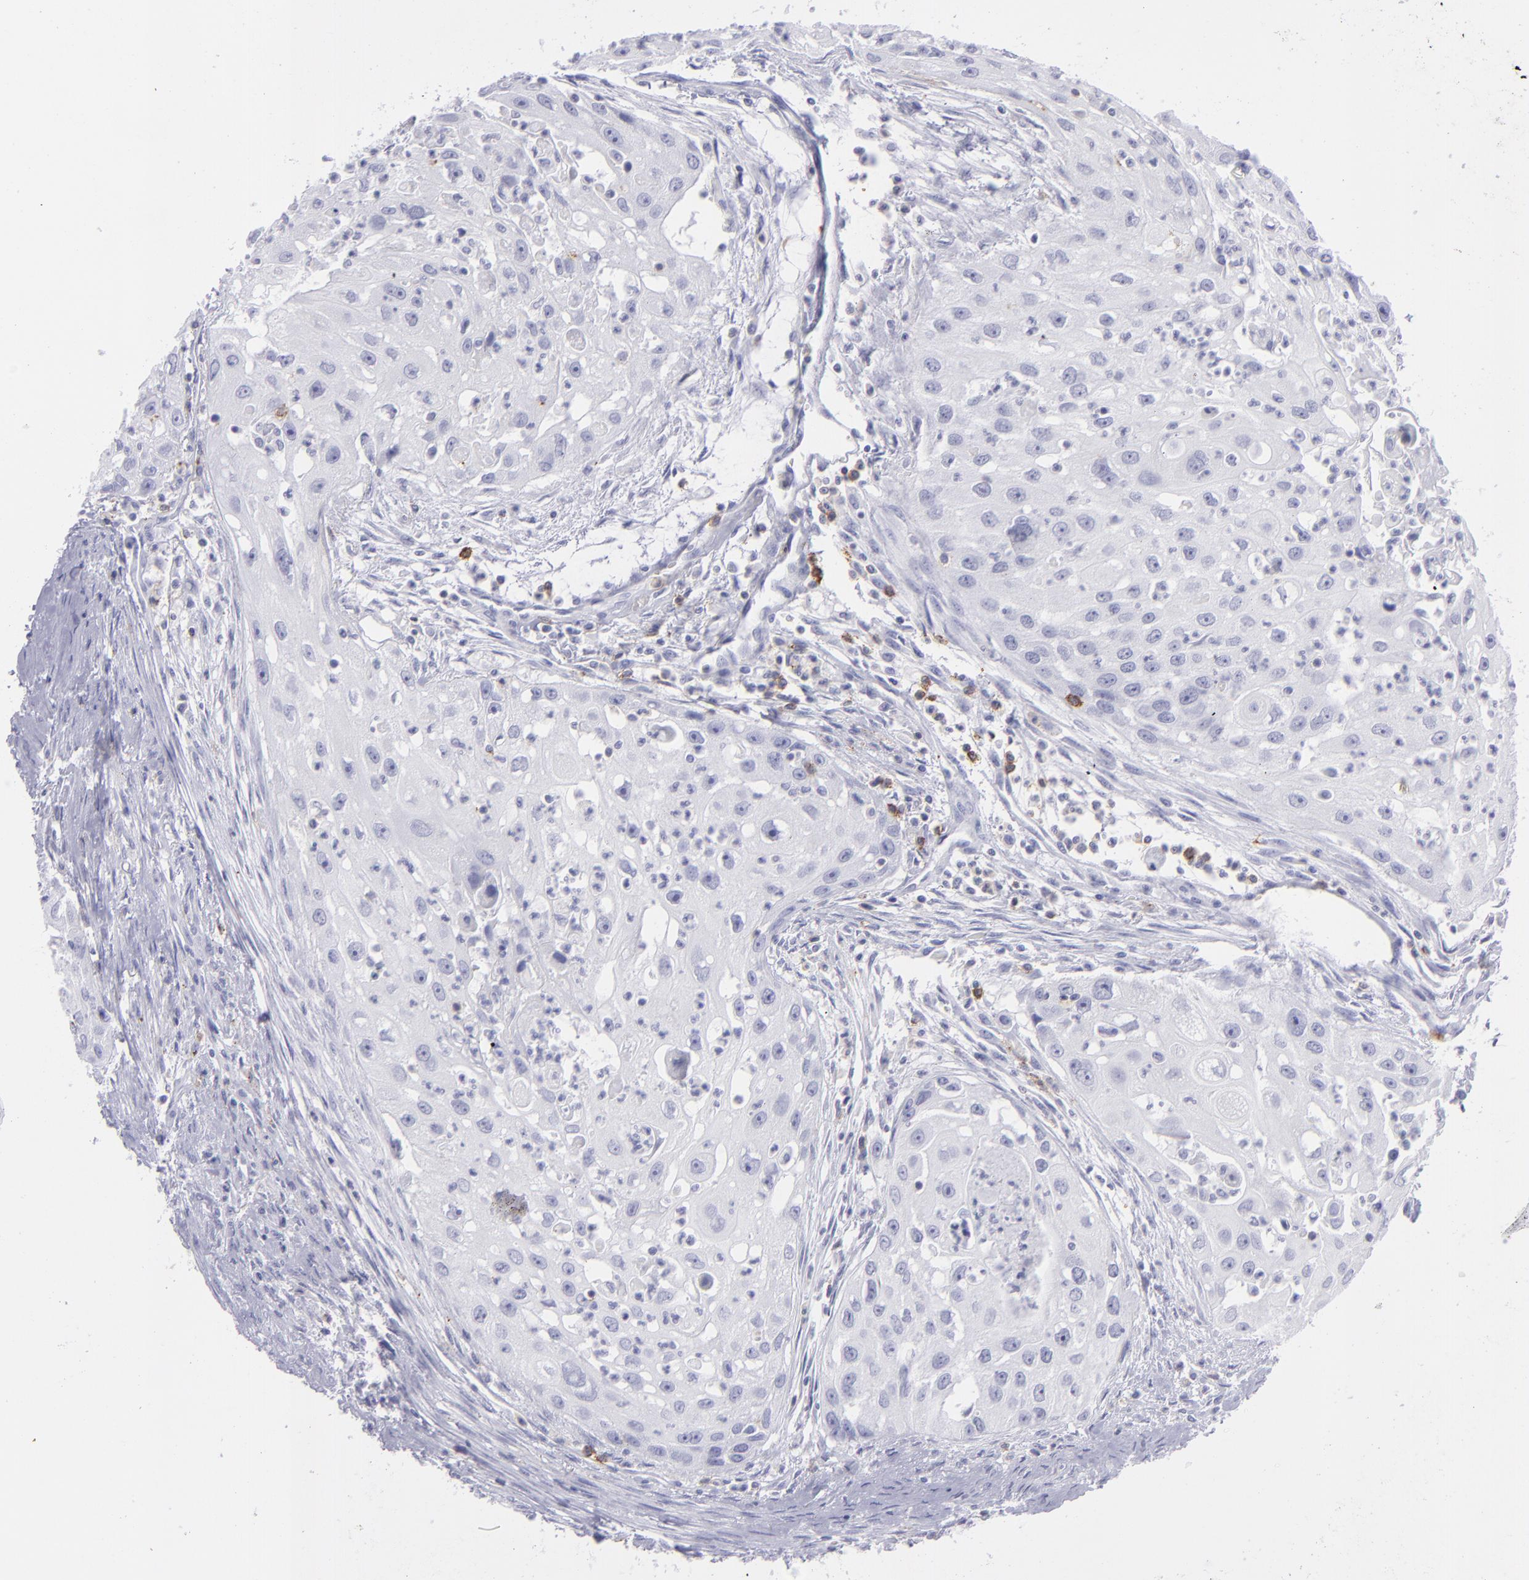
{"staining": {"intensity": "negative", "quantity": "none", "location": "none"}, "tissue": "head and neck cancer", "cell_type": "Tumor cells", "image_type": "cancer", "snomed": [{"axis": "morphology", "description": "Squamous cell carcinoma, NOS"}, {"axis": "topography", "description": "Head-Neck"}], "caption": "Protein analysis of head and neck cancer displays no significant staining in tumor cells.", "gene": "SELPLG", "patient": {"sex": "male", "age": 64}}